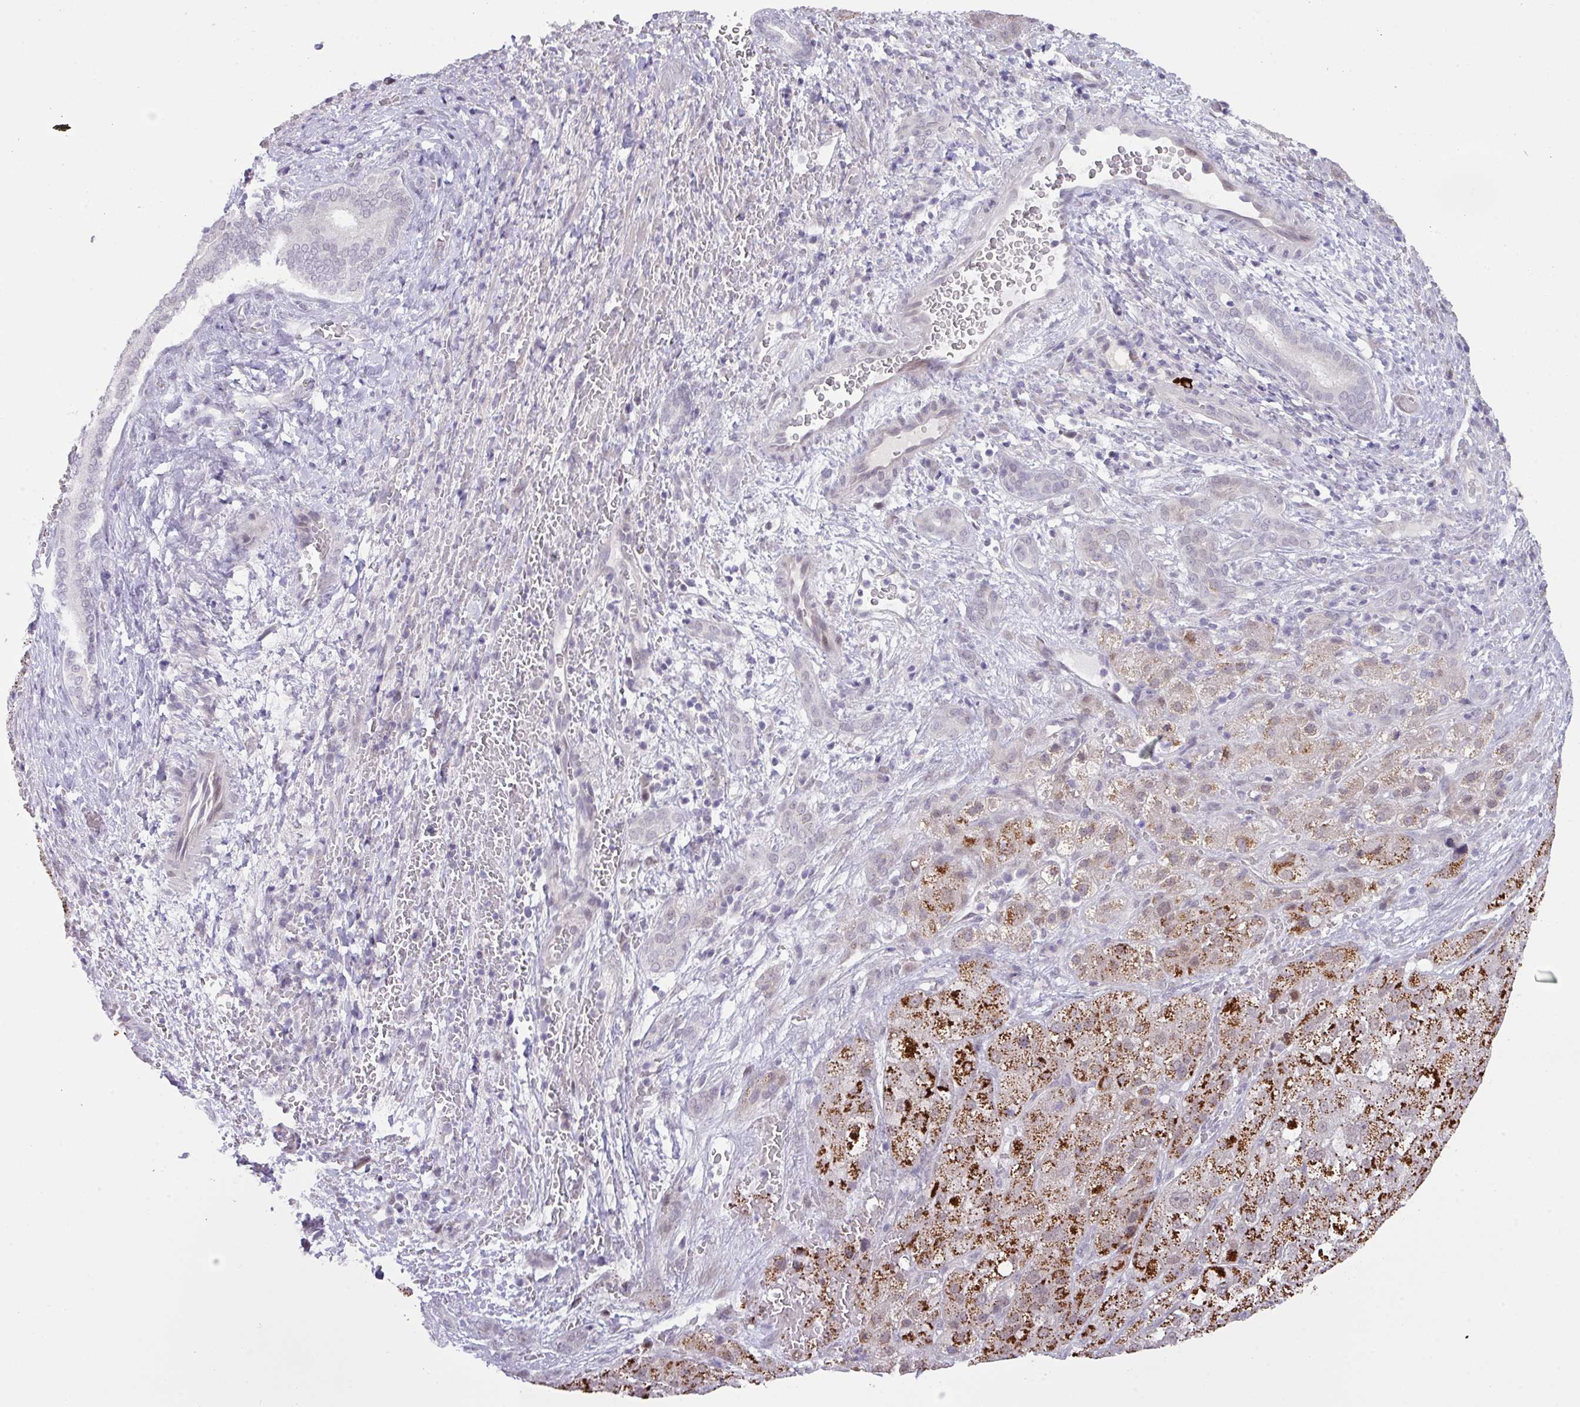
{"staining": {"intensity": "strong", "quantity": ">75%", "location": "cytoplasmic/membranous"}, "tissue": "liver cancer", "cell_type": "Tumor cells", "image_type": "cancer", "snomed": [{"axis": "morphology", "description": "Carcinoma, Hepatocellular, NOS"}, {"axis": "topography", "description": "Liver"}], "caption": "An image of human liver hepatocellular carcinoma stained for a protein shows strong cytoplasmic/membranous brown staining in tumor cells.", "gene": "ANKRD13B", "patient": {"sex": "male", "age": 57}}